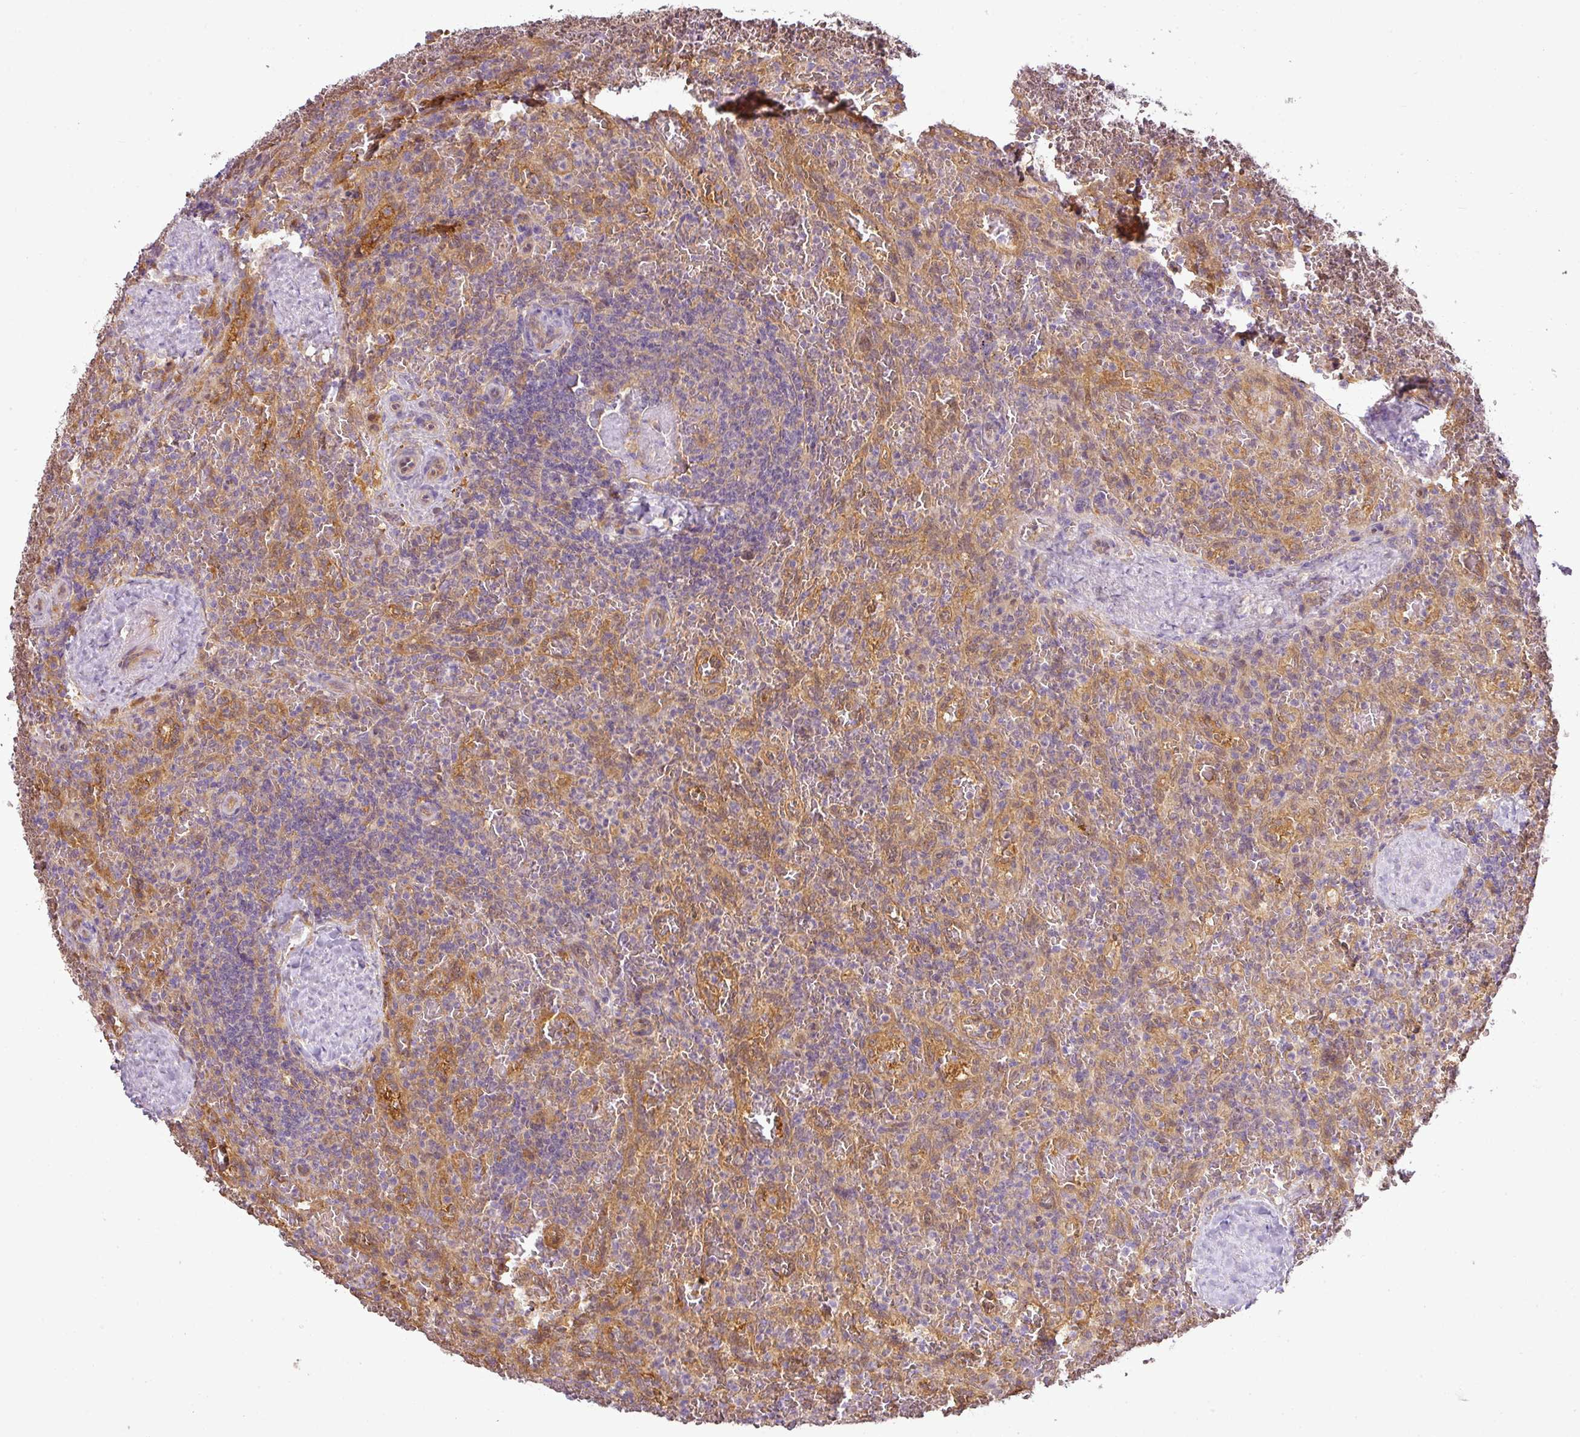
{"staining": {"intensity": "negative", "quantity": "none", "location": "none"}, "tissue": "lymphoma", "cell_type": "Tumor cells", "image_type": "cancer", "snomed": [{"axis": "morphology", "description": "Malignant lymphoma, non-Hodgkin's type, Low grade"}, {"axis": "topography", "description": "Spleen"}], "caption": "A micrograph of human malignant lymphoma, non-Hodgkin's type (low-grade) is negative for staining in tumor cells.", "gene": "ANKRD18A", "patient": {"sex": "female", "age": 64}}